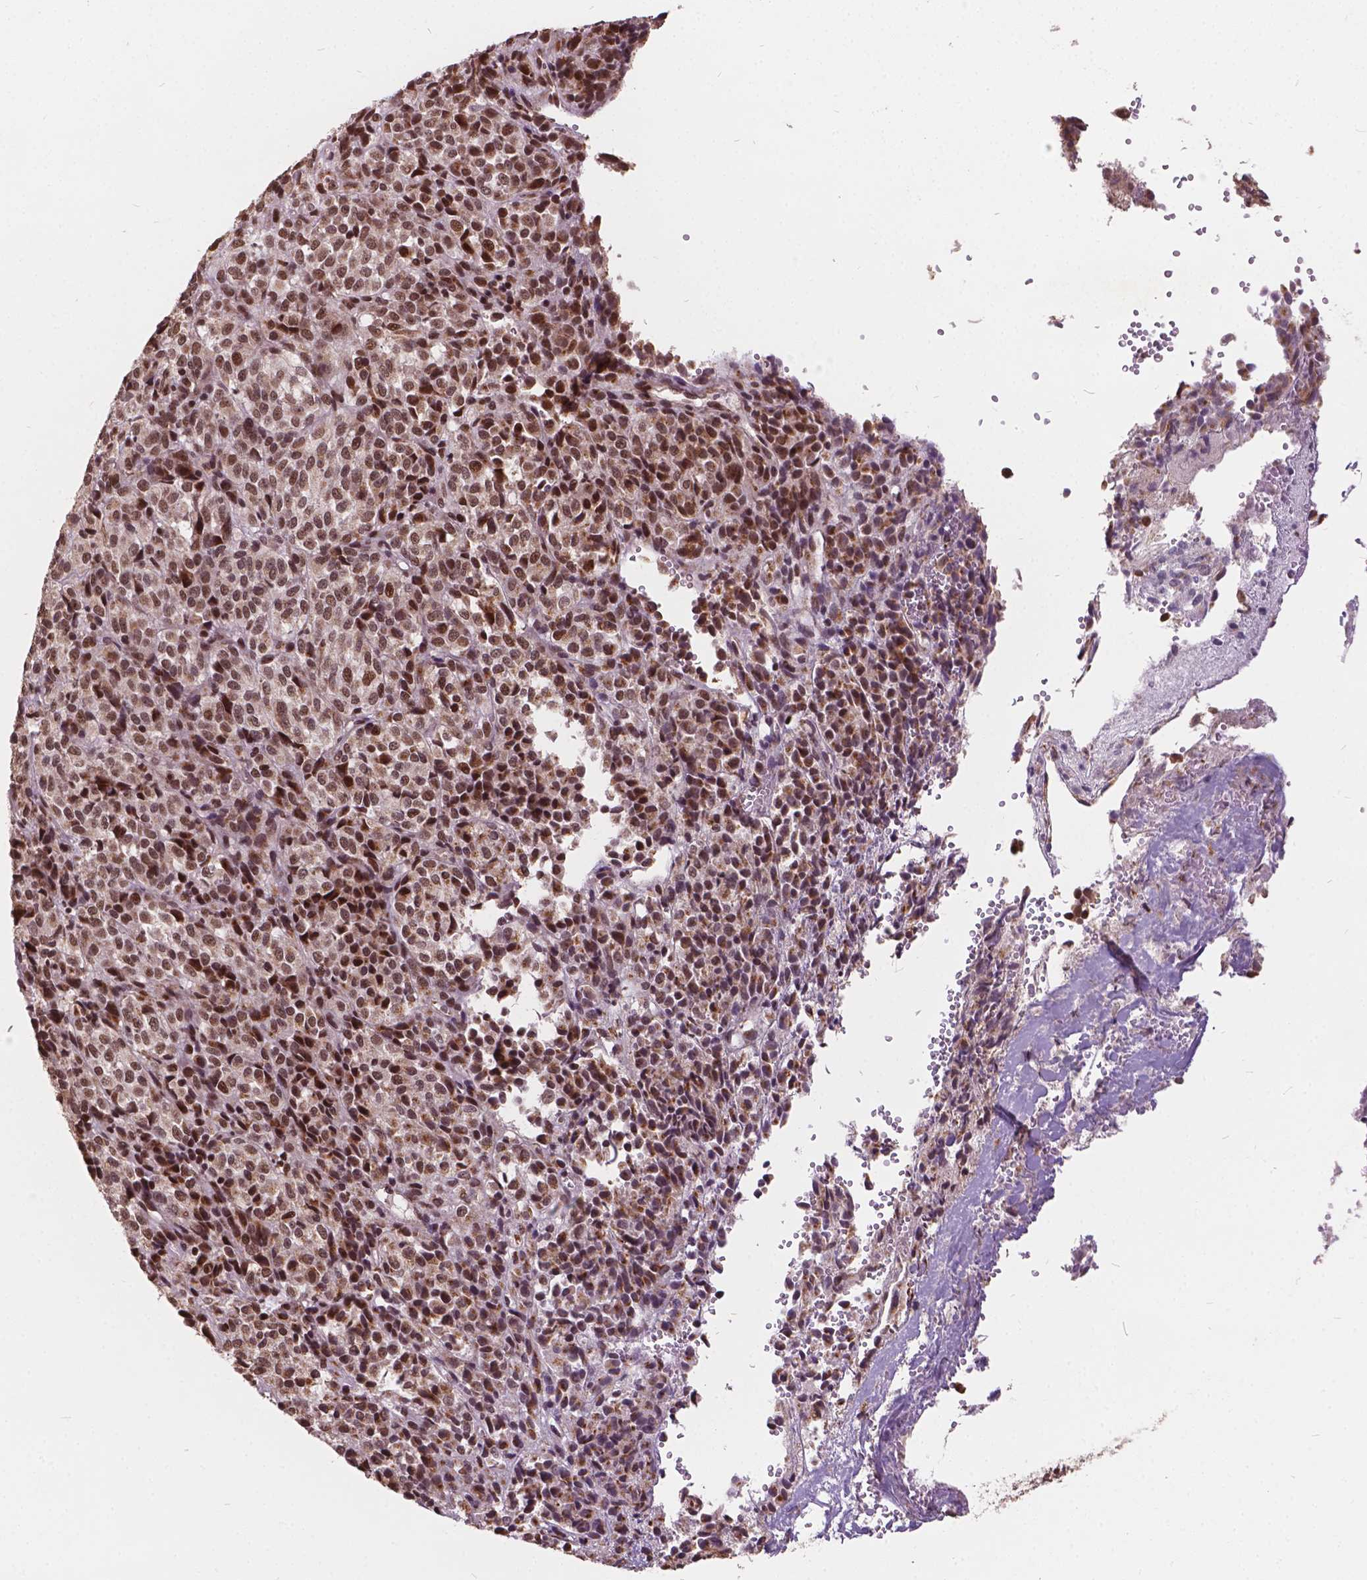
{"staining": {"intensity": "moderate", "quantity": ">75%", "location": "nuclear"}, "tissue": "melanoma", "cell_type": "Tumor cells", "image_type": "cancer", "snomed": [{"axis": "morphology", "description": "Malignant melanoma, Metastatic site"}, {"axis": "topography", "description": "Brain"}], "caption": "An image of human malignant melanoma (metastatic site) stained for a protein demonstrates moderate nuclear brown staining in tumor cells.", "gene": "GPS2", "patient": {"sex": "female", "age": 56}}